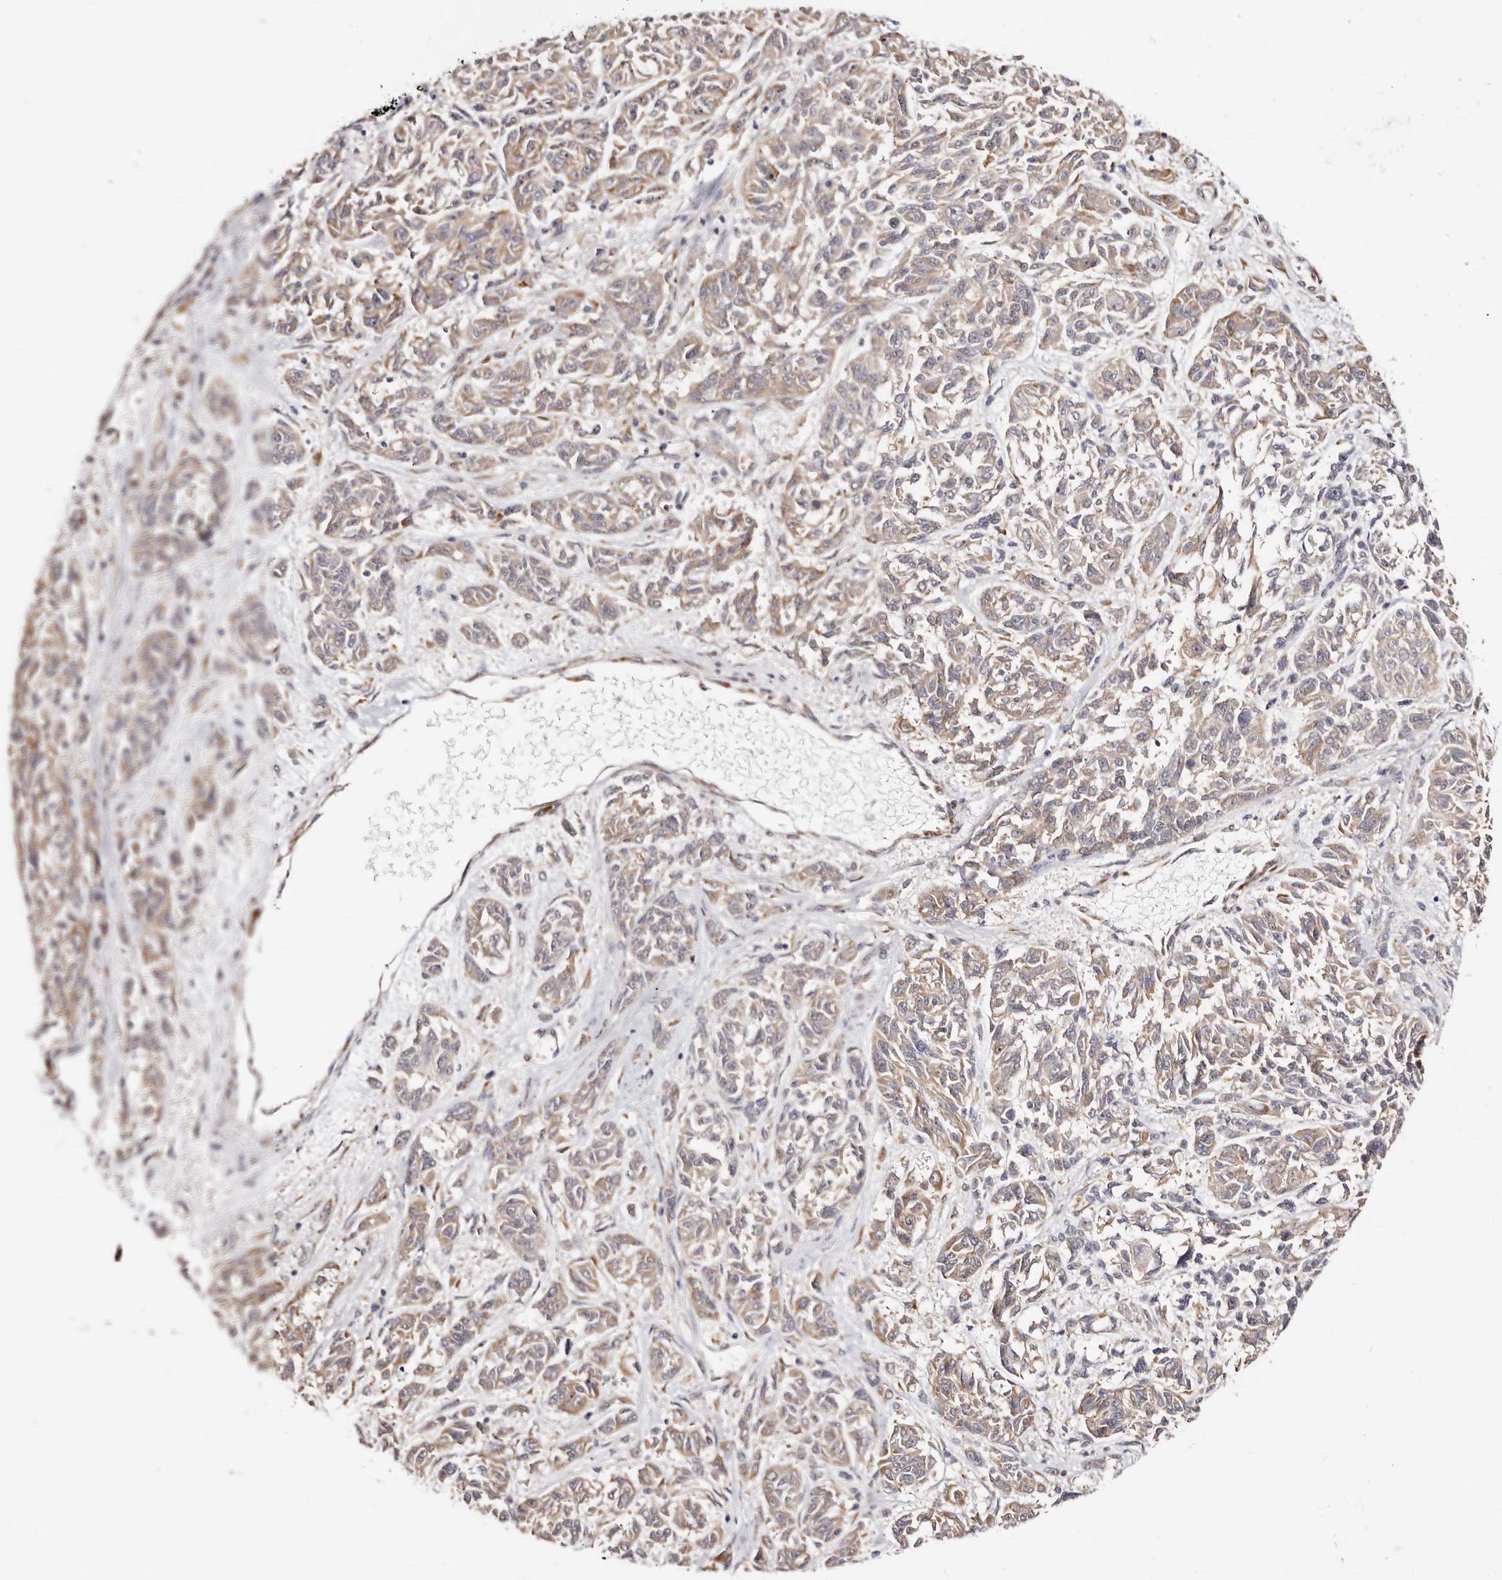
{"staining": {"intensity": "weak", "quantity": "25%-75%", "location": "cytoplasmic/membranous"}, "tissue": "melanoma", "cell_type": "Tumor cells", "image_type": "cancer", "snomed": [{"axis": "morphology", "description": "Malignant melanoma, NOS"}, {"axis": "topography", "description": "Skin"}], "caption": "An immunohistochemistry histopathology image of neoplastic tissue is shown. Protein staining in brown highlights weak cytoplasmic/membranous positivity in malignant melanoma within tumor cells. Nuclei are stained in blue.", "gene": "BCL2L15", "patient": {"sex": "male", "age": 53}}